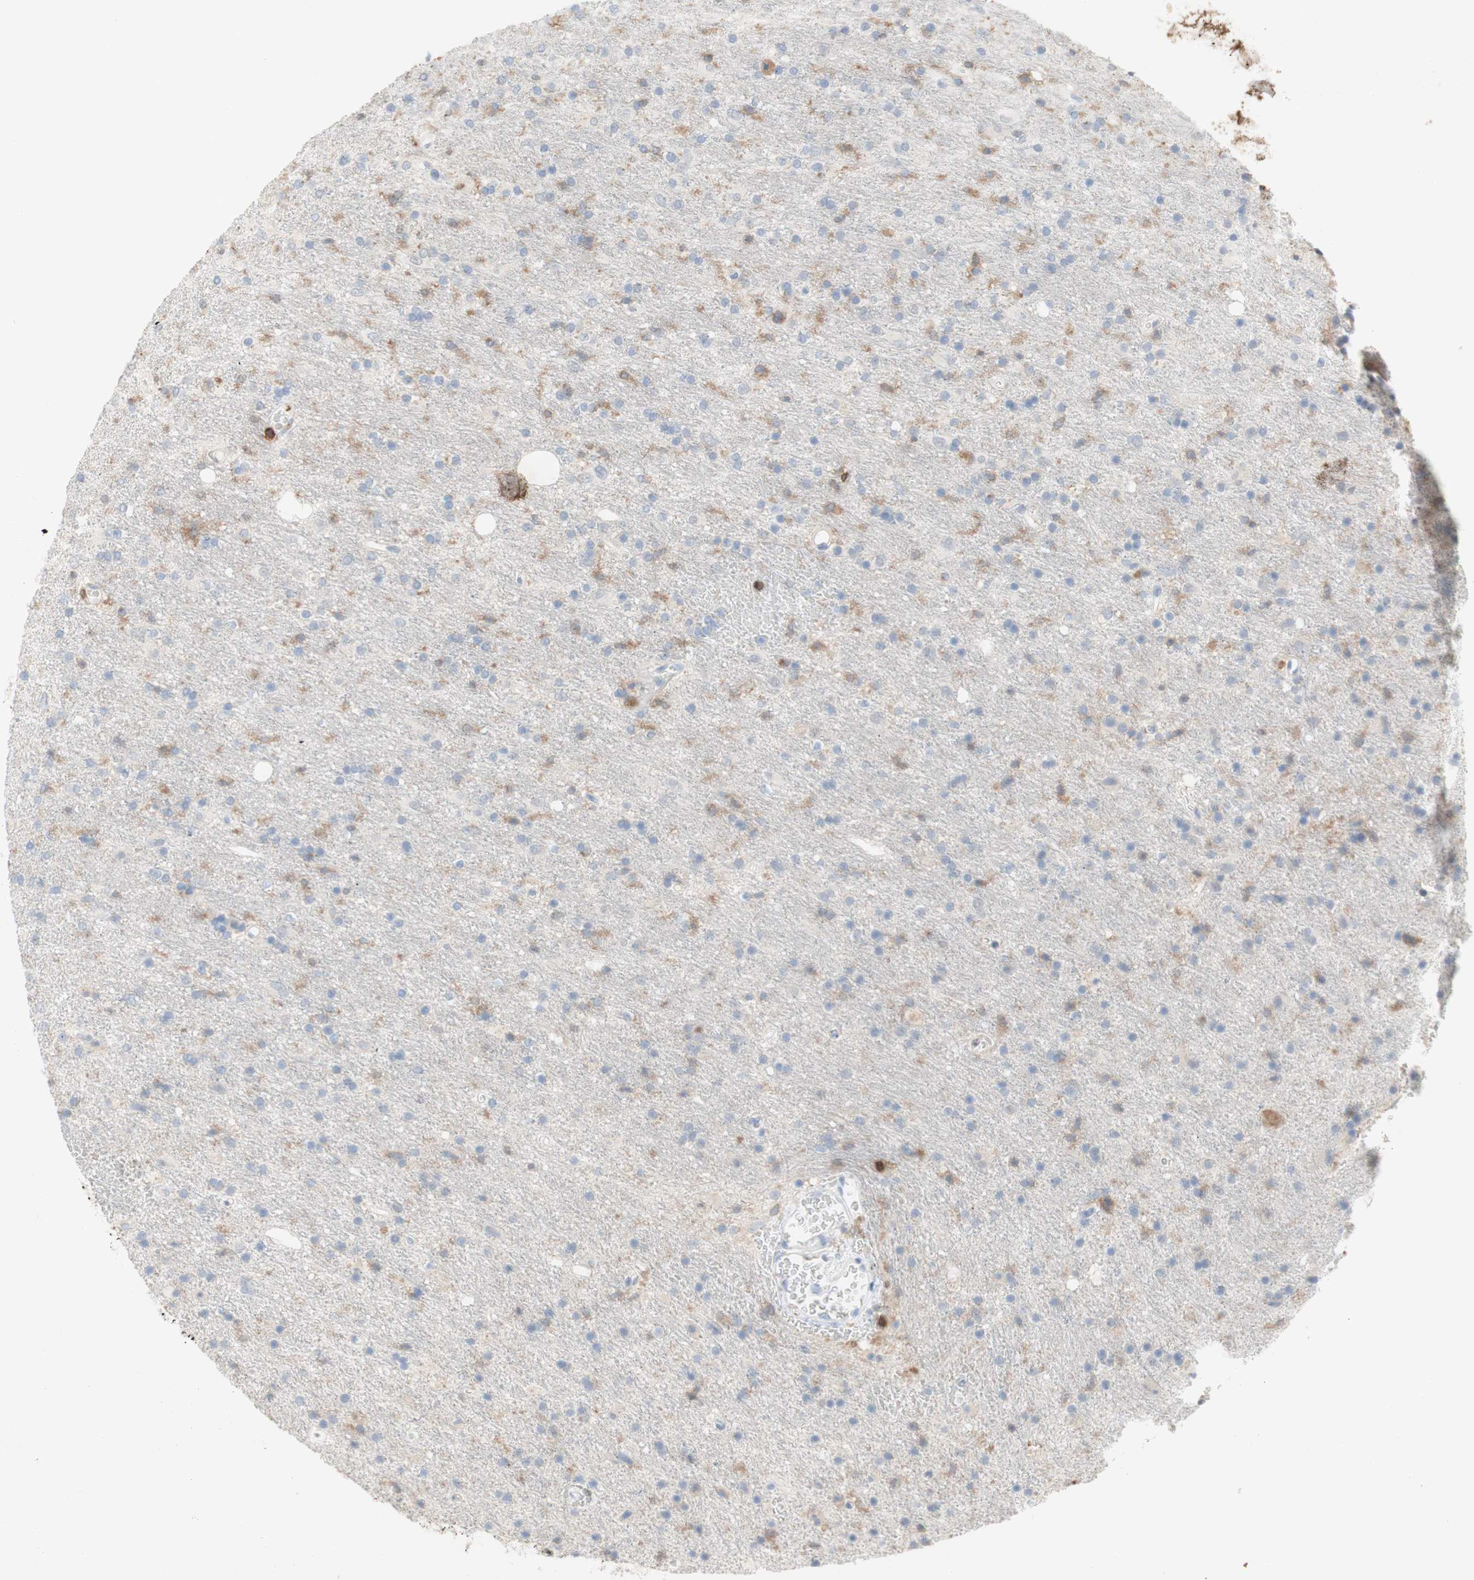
{"staining": {"intensity": "negative", "quantity": "none", "location": "none"}, "tissue": "glioma", "cell_type": "Tumor cells", "image_type": "cancer", "snomed": [{"axis": "morphology", "description": "Glioma, malignant, Low grade"}, {"axis": "topography", "description": "Brain"}], "caption": "This image is of glioma stained with IHC to label a protein in brown with the nuclei are counter-stained blue. There is no expression in tumor cells.", "gene": "SPINK6", "patient": {"sex": "male", "age": 77}}